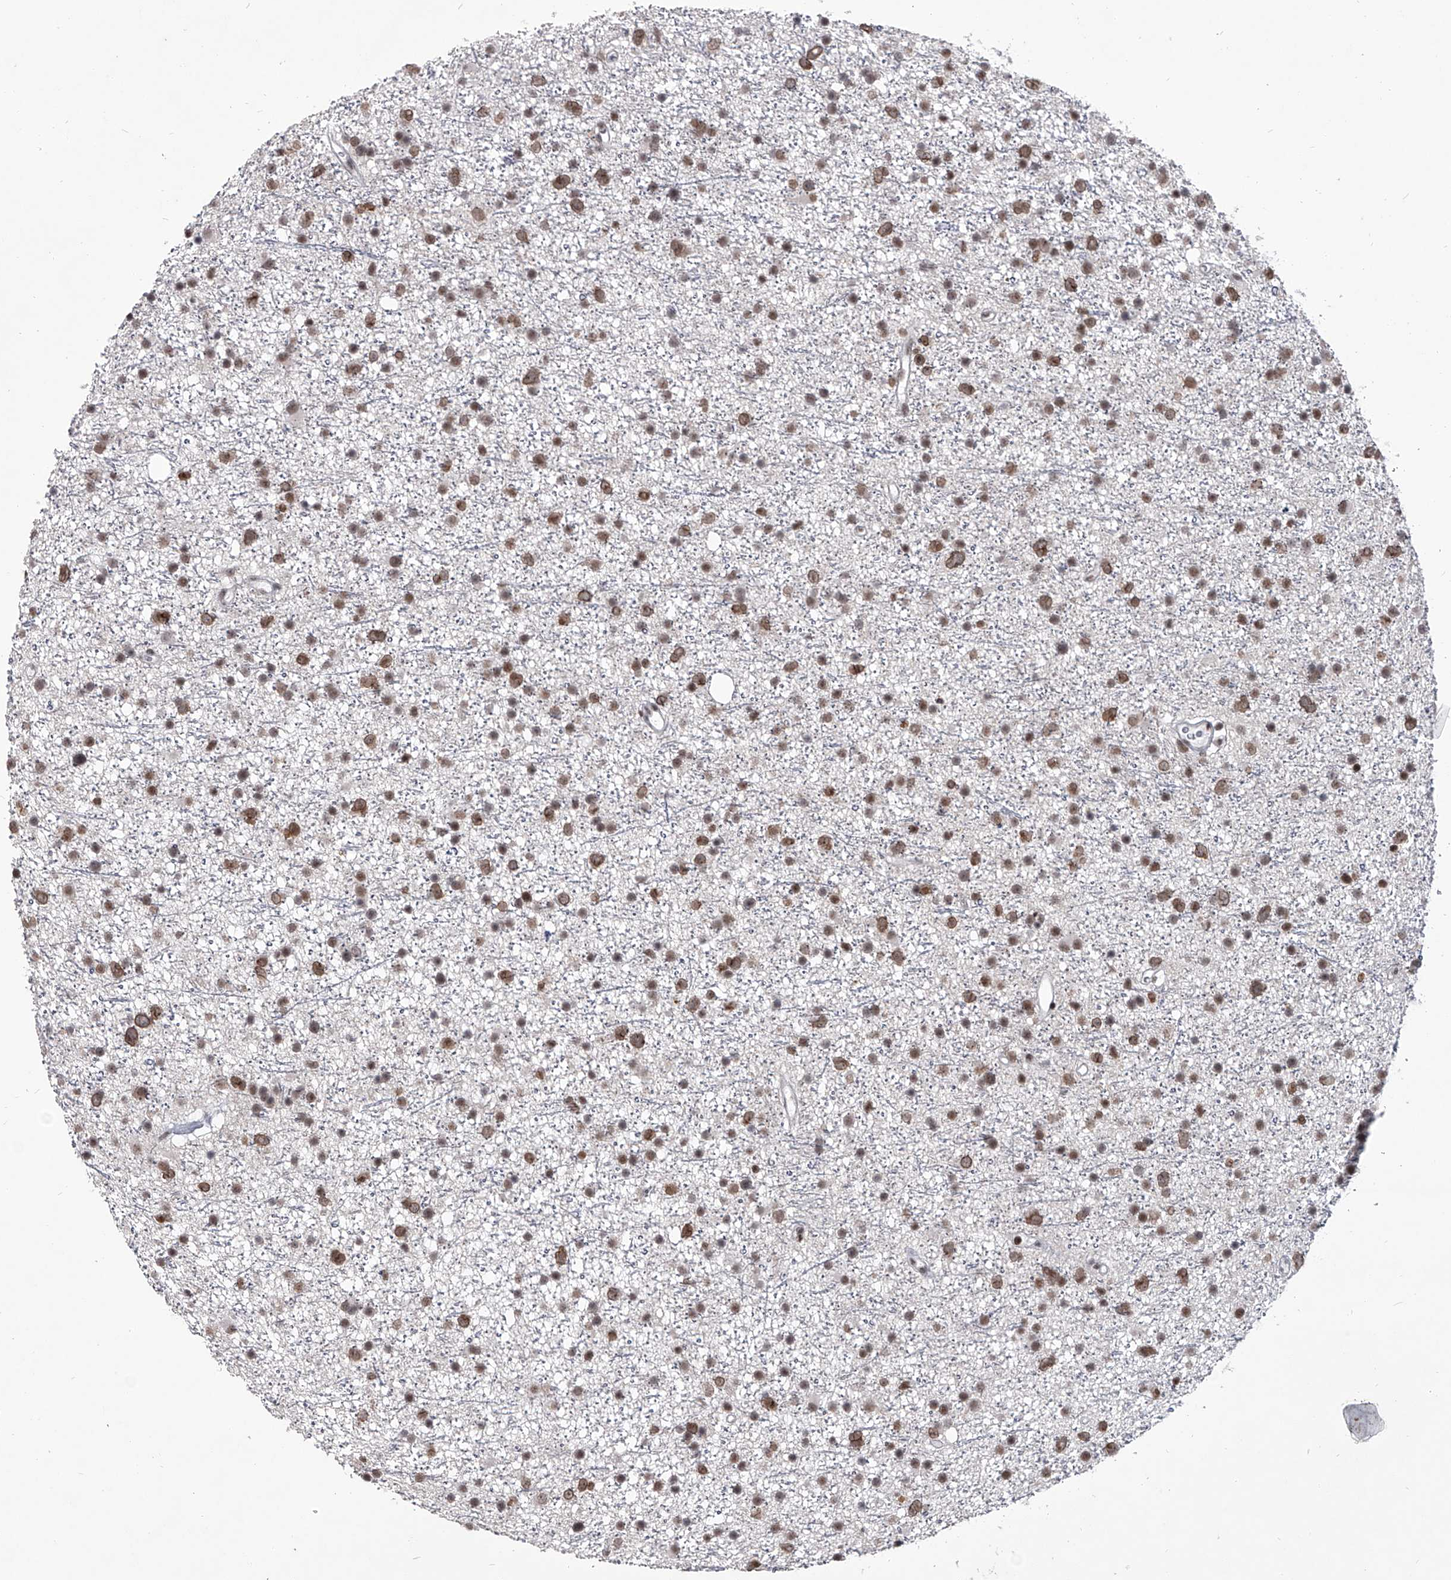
{"staining": {"intensity": "moderate", "quantity": "25%-75%", "location": "nuclear"}, "tissue": "glioma", "cell_type": "Tumor cells", "image_type": "cancer", "snomed": [{"axis": "morphology", "description": "Glioma, malignant, Low grade"}, {"axis": "topography", "description": "Cerebral cortex"}], "caption": "IHC of malignant low-grade glioma reveals medium levels of moderate nuclear expression in about 25%-75% of tumor cells.", "gene": "PPIL4", "patient": {"sex": "female", "age": 39}}